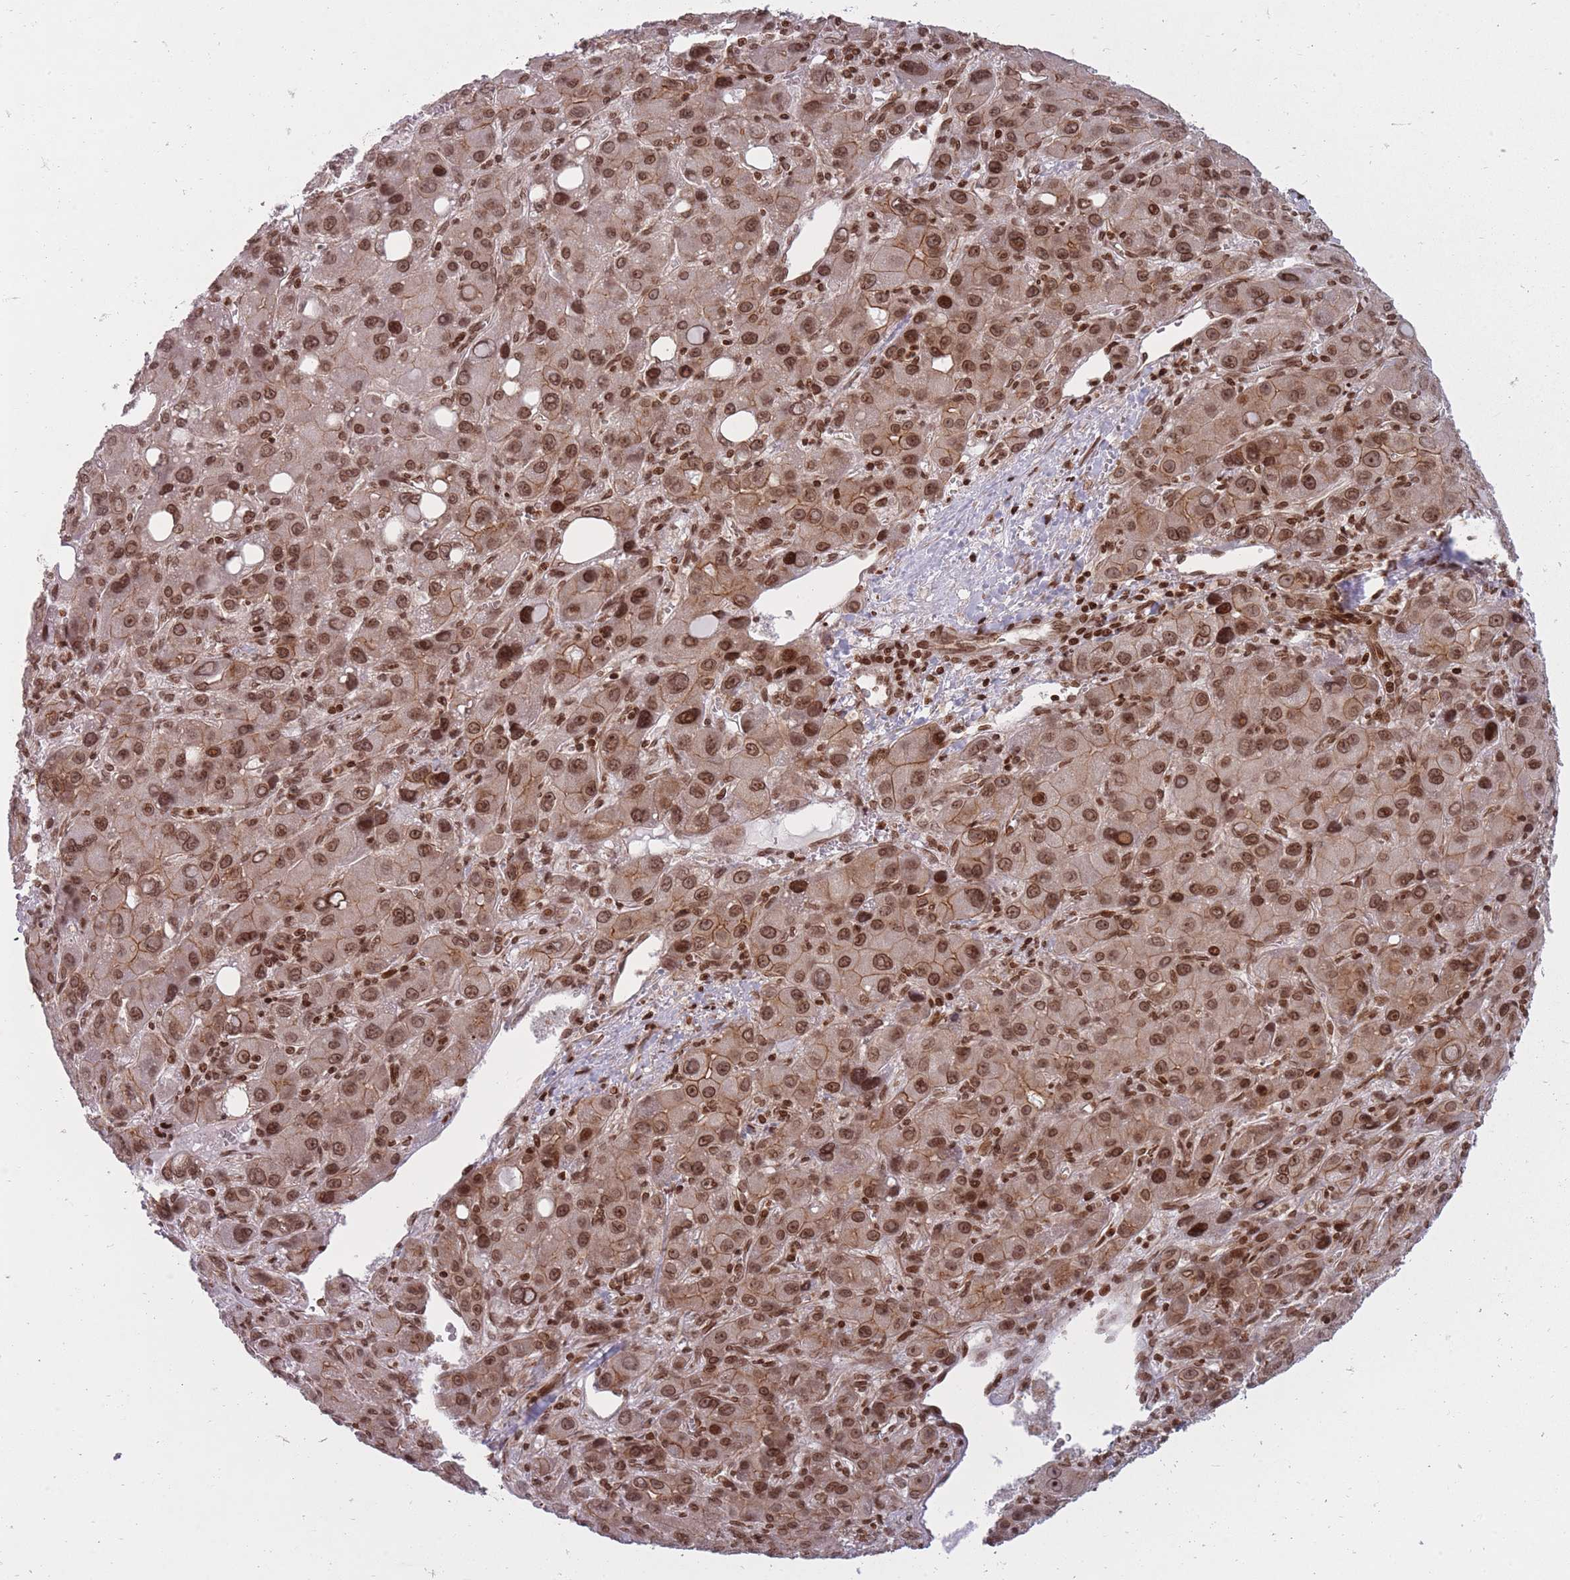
{"staining": {"intensity": "strong", "quantity": ">75%", "location": "cytoplasmic/membranous,nuclear"}, "tissue": "liver cancer", "cell_type": "Tumor cells", "image_type": "cancer", "snomed": [{"axis": "morphology", "description": "Carcinoma, Hepatocellular, NOS"}, {"axis": "topography", "description": "Liver"}], "caption": "A brown stain shows strong cytoplasmic/membranous and nuclear expression of a protein in human liver cancer tumor cells.", "gene": "TMC6", "patient": {"sex": "male", "age": 55}}